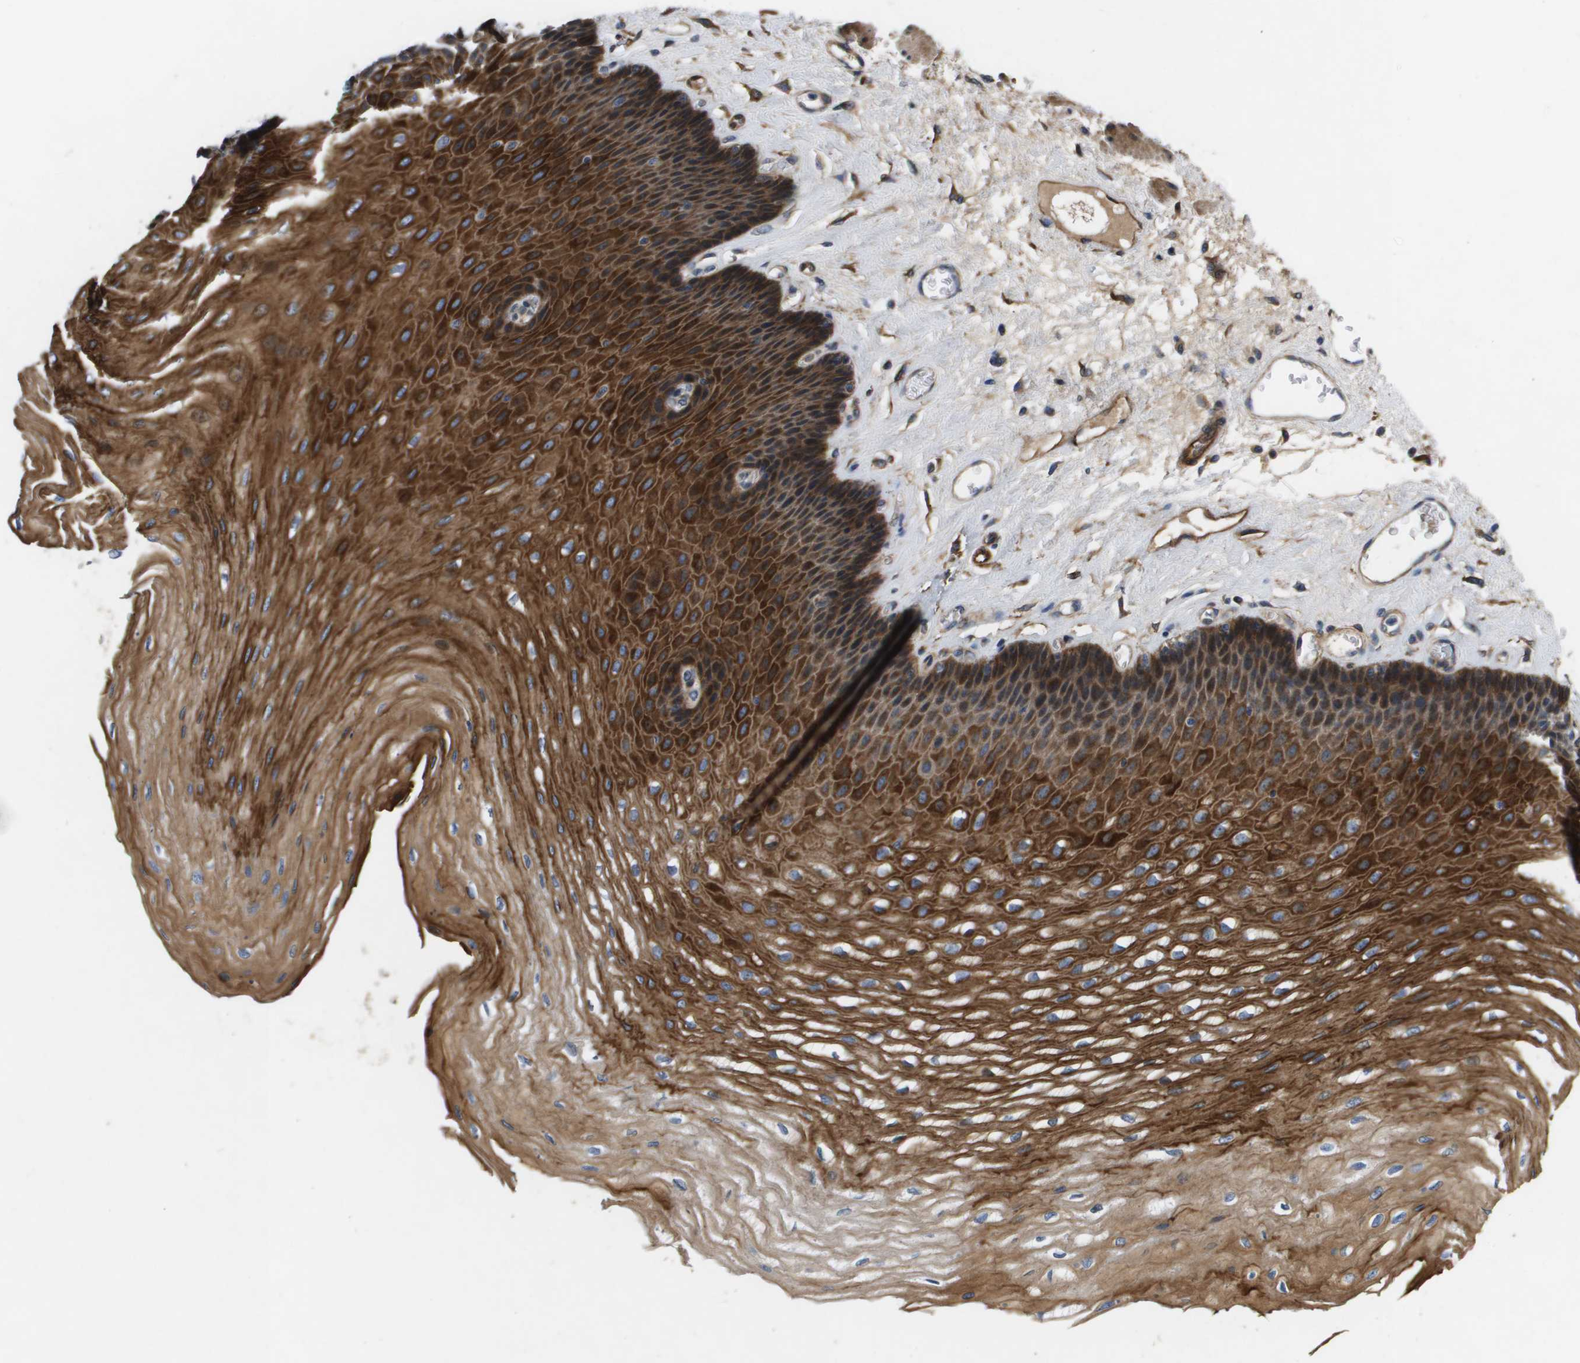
{"staining": {"intensity": "strong", "quantity": ">75%", "location": "cytoplasmic/membranous"}, "tissue": "esophagus", "cell_type": "Squamous epithelial cells", "image_type": "normal", "snomed": [{"axis": "morphology", "description": "Normal tissue, NOS"}, {"axis": "topography", "description": "Esophagus"}], "caption": "The micrograph demonstrates immunohistochemical staining of normal esophagus. There is strong cytoplasmic/membranous positivity is appreciated in approximately >75% of squamous epithelial cells. The staining was performed using DAB (3,3'-diaminobenzidine) to visualize the protein expression in brown, while the nuclei were stained in blue with hematoxylin (Magnification: 20x).", "gene": "ENTPD2", "patient": {"sex": "female", "age": 72}}